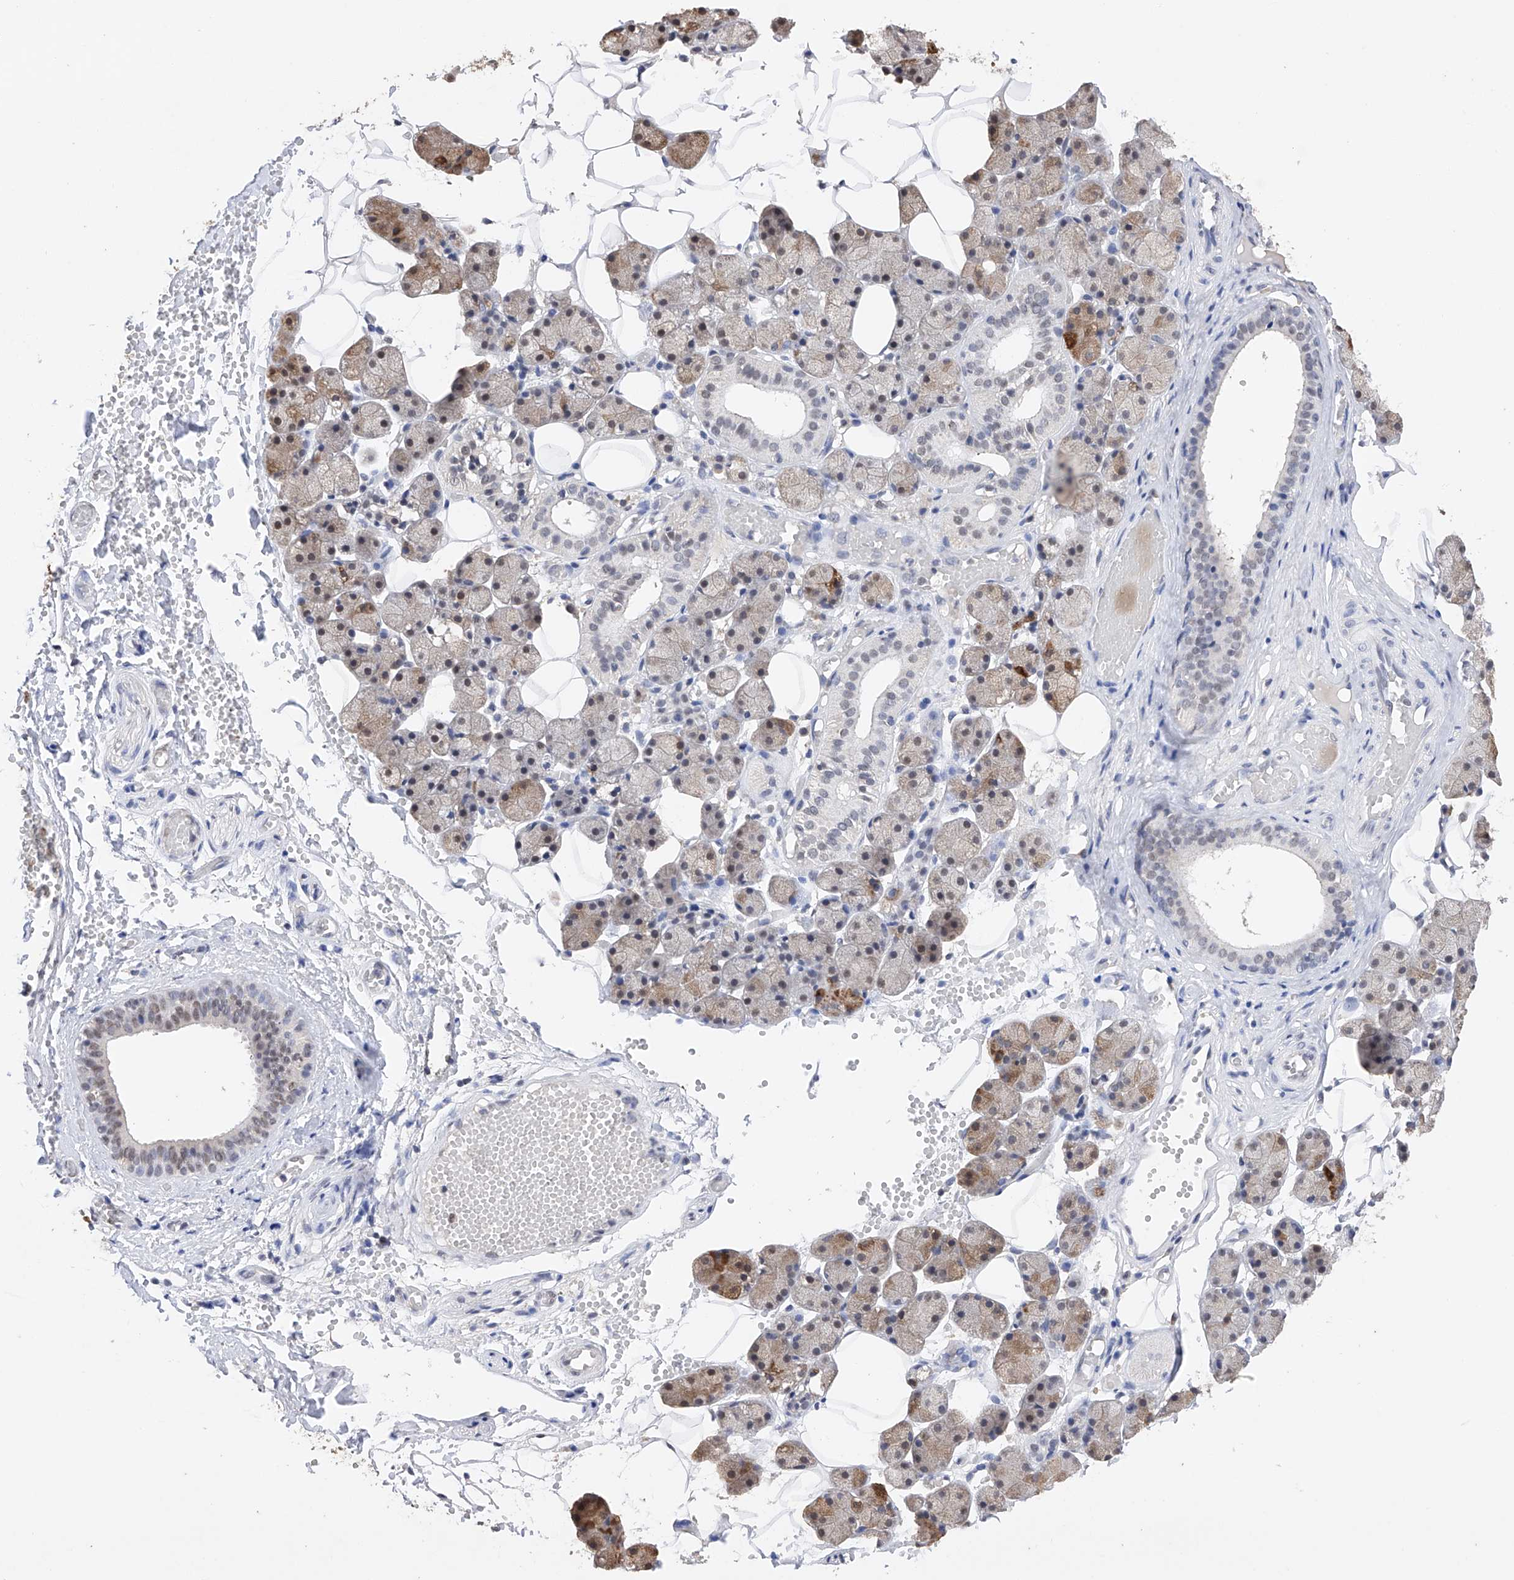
{"staining": {"intensity": "moderate", "quantity": "<25%", "location": "cytoplasmic/membranous"}, "tissue": "salivary gland", "cell_type": "Glandular cells", "image_type": "normal", "snomed": [{"axis": "morphology", "description": "Normal tissue, NOS"}, {"axis": "topography", "description": "Salivary gland"}], "caption": "Glandular cells show low levels of moderate cytoplasmic/membranous positivity in about <25% of cells in unremarkable salivary gland.", "gene": "DMAP1", "patient": {"sex": "female", "age": 33}}